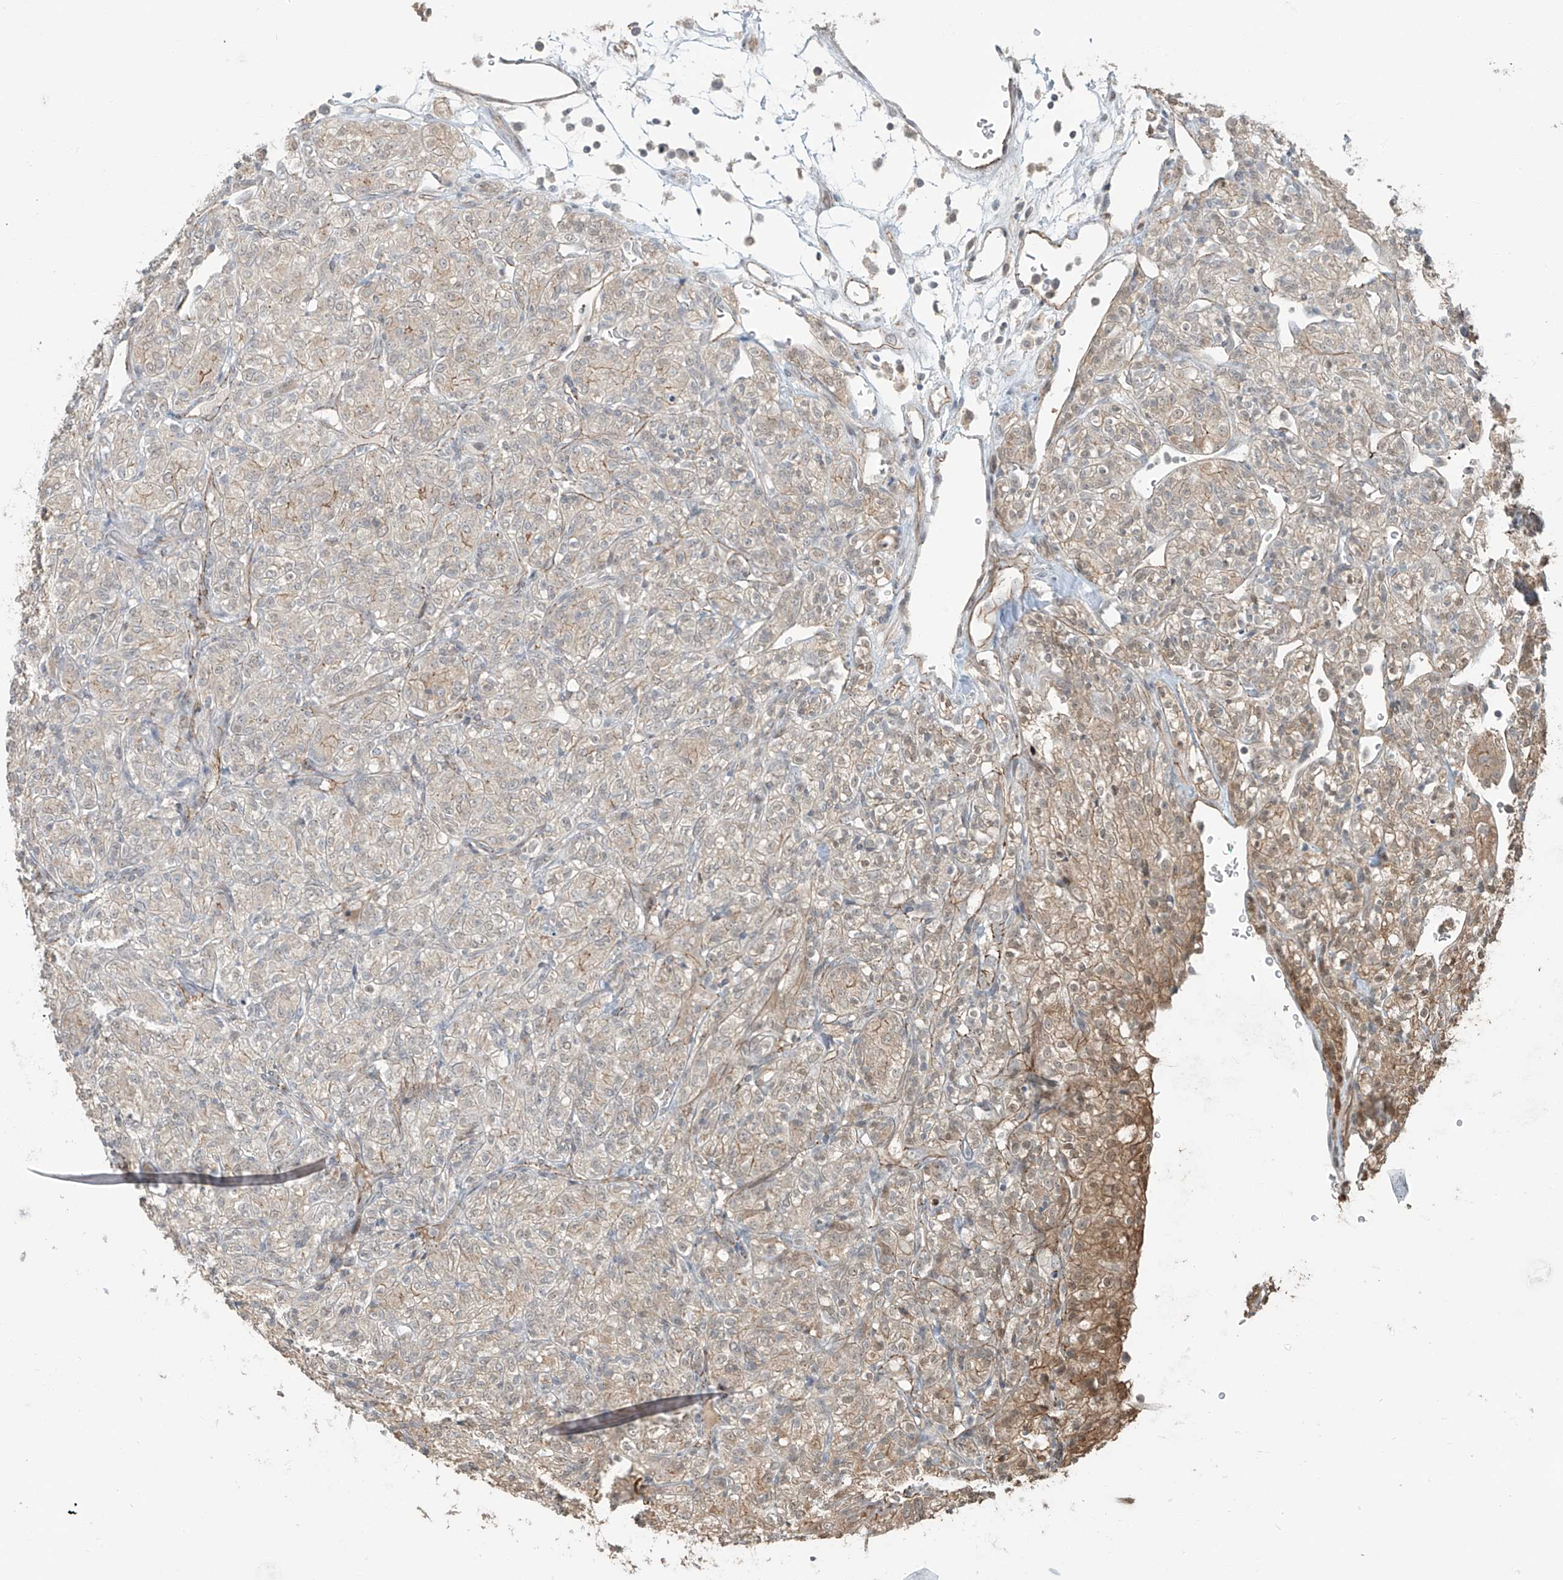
{"staining": {"intensity": "moderate", "quantity": "<25%", "location": "cytoplasmic/membranous"}, "tissue": "renal cancer", "cell_type": "Tumor cells", "image_type": "cancer", "snomed": [{"axis": "morphology", "description": "Adenocarcinoma, NOS"}, {"axis": "topography", "description": "Kidney"}], "caption": "Protein expression by IHC shows moderate cytoplasmic/membranous expression in about <25% of tumor cells in adenocarcinoma (renal).", "gene": "ZNF16", "patient": {"sex": "male", "age": 77}}